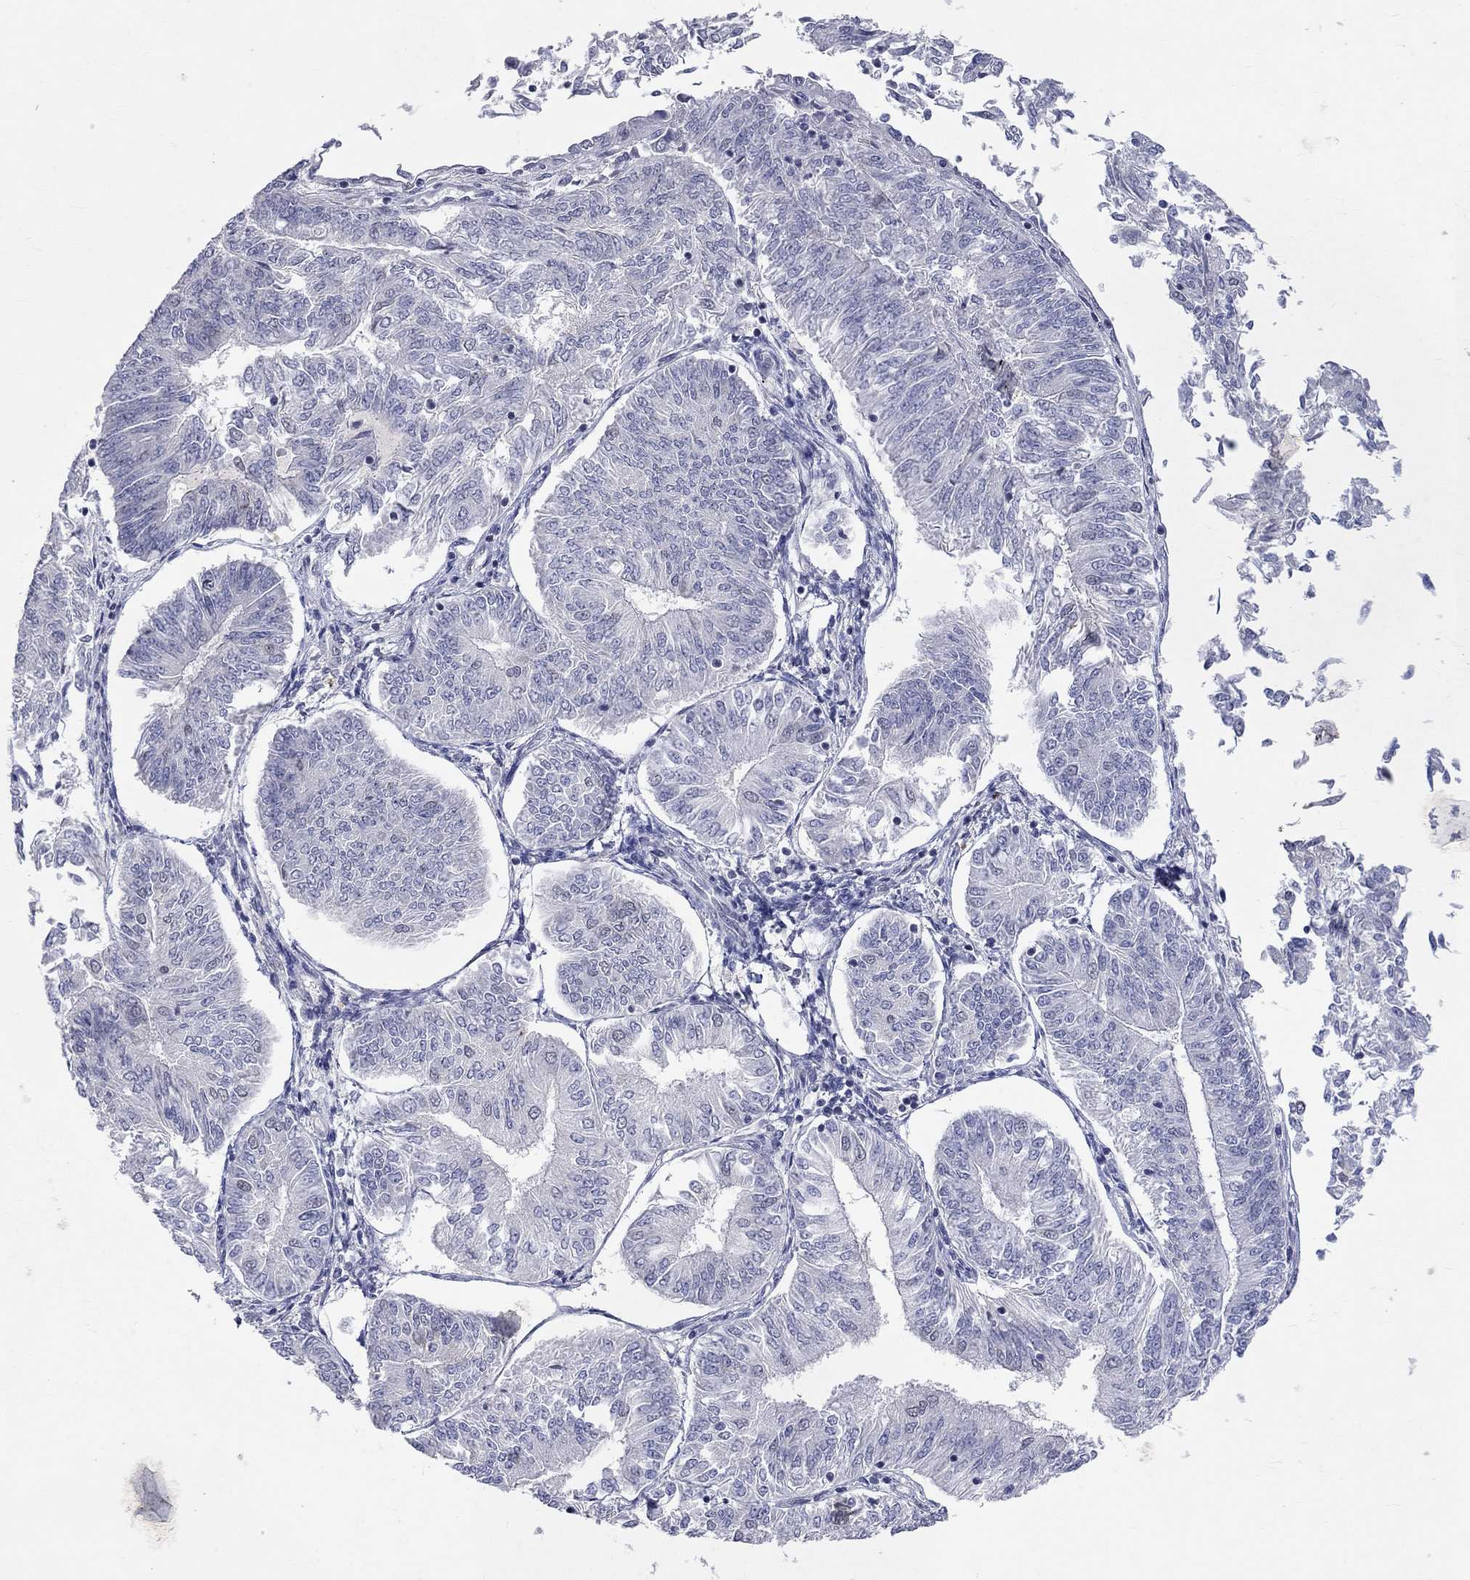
{"staining": {"intensity": "negative", "quantity": "none", "location": "none"}, "tissue": "endometrial cancer", "cell_type": "Tumor cells", "image_type": "cancer", "snomed": [{"axis": "morphology", "description": "Adenocarcinoma, NOS"}, {"axis": "topography", "description": "Endometrium"}], "caption": "An immunohistochemistry (IHC) image of endometrial adenocarcinoma is shown. There is no staining in tumor cells of endometrial adenocarcinoma. (DAB immunohistochemistry visualized using brightfield microscopy, high magnification).", "gene": "TMEM143", "patient": {"sex": "female", "age": 58}}